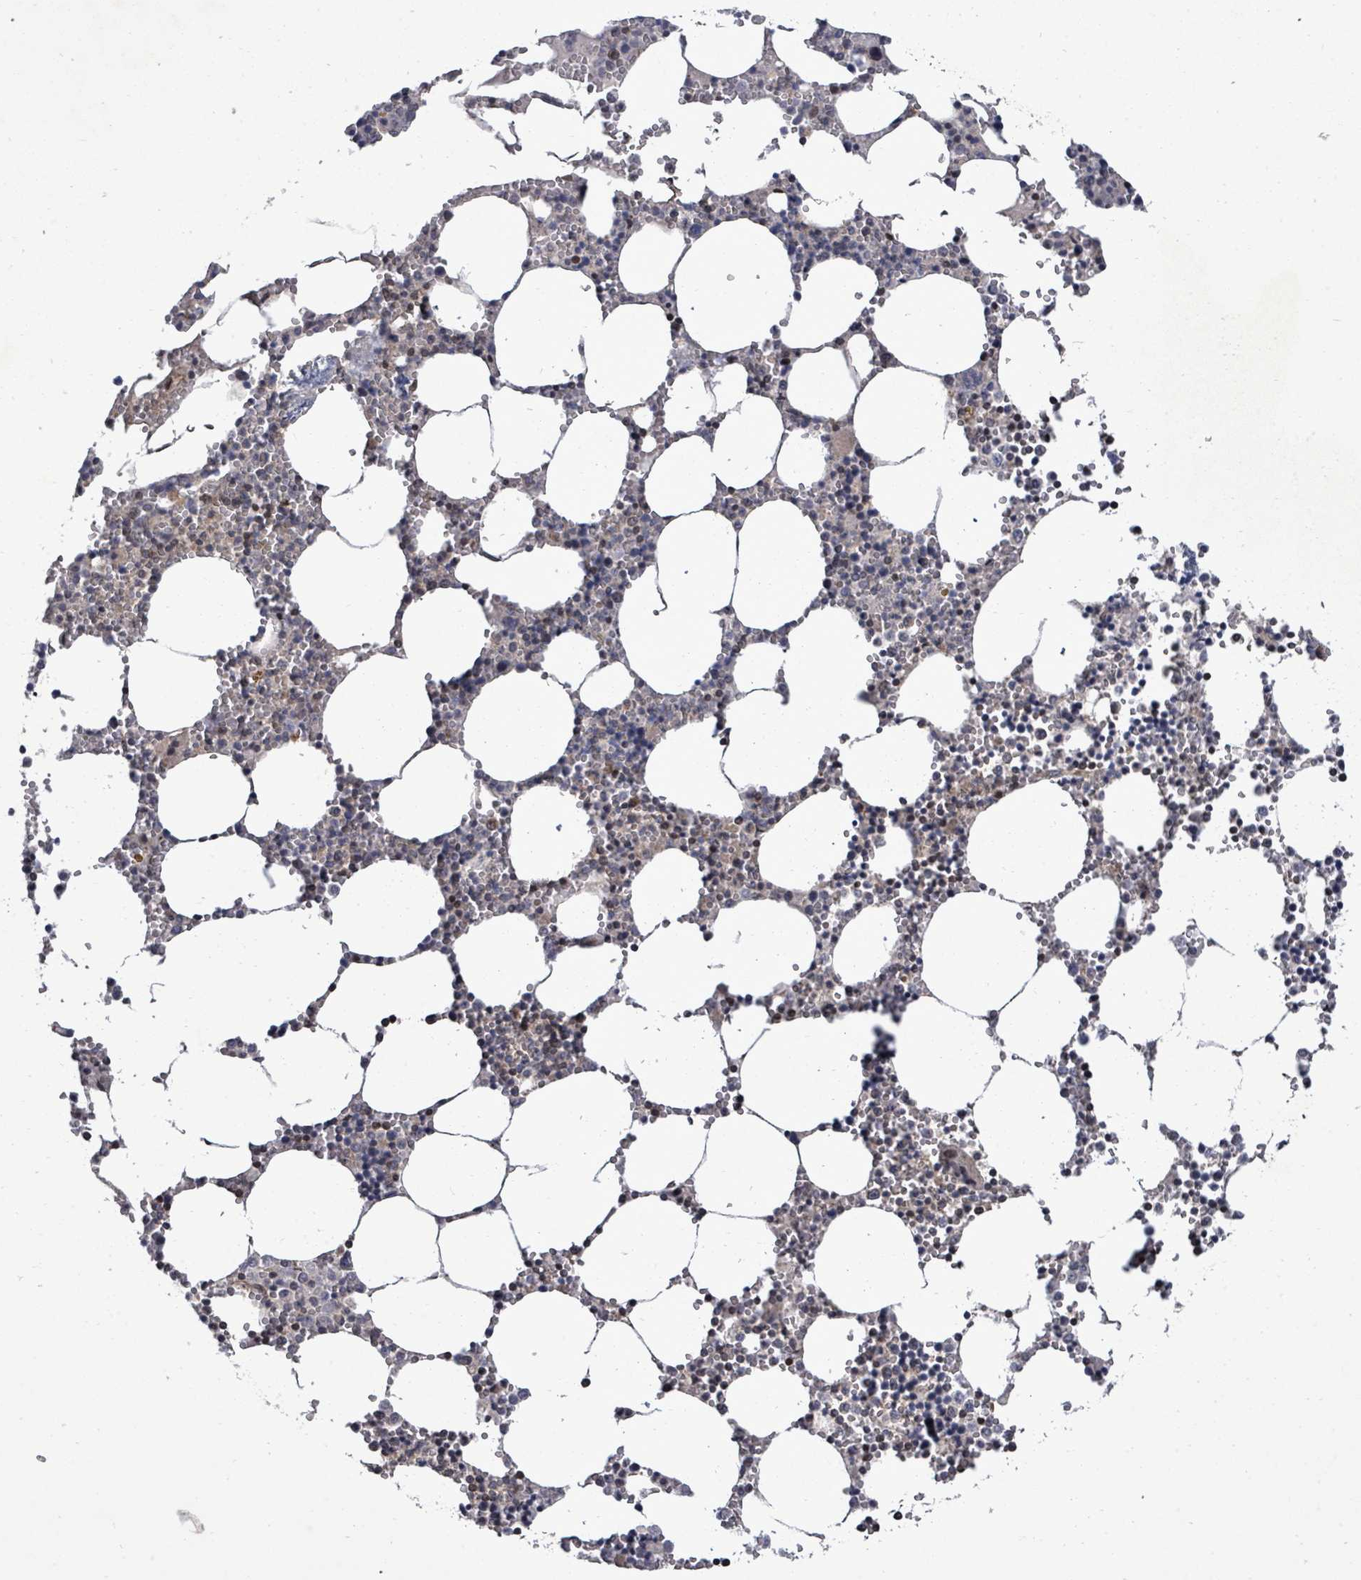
{"staining": {"intensity": "weak", "quantity": "<25%", "location": "cytoplasmic/membranous,nuclear"}, "tissue": "bone marrow", "cell_type": "Hematopoietic cells", "image_type": "normal", "snomed": [{"axis": "morphology", "description": "Normal tissue, NOS"}, {"axis": "topography", "description": "Bone marrow"}], "caption": "Immunohistochemistry of benign bone marrow exhibits no expression in hematopoietic cells.", "gene": "KRTAP27", "patient": {"sex": "male", "age": 54}}